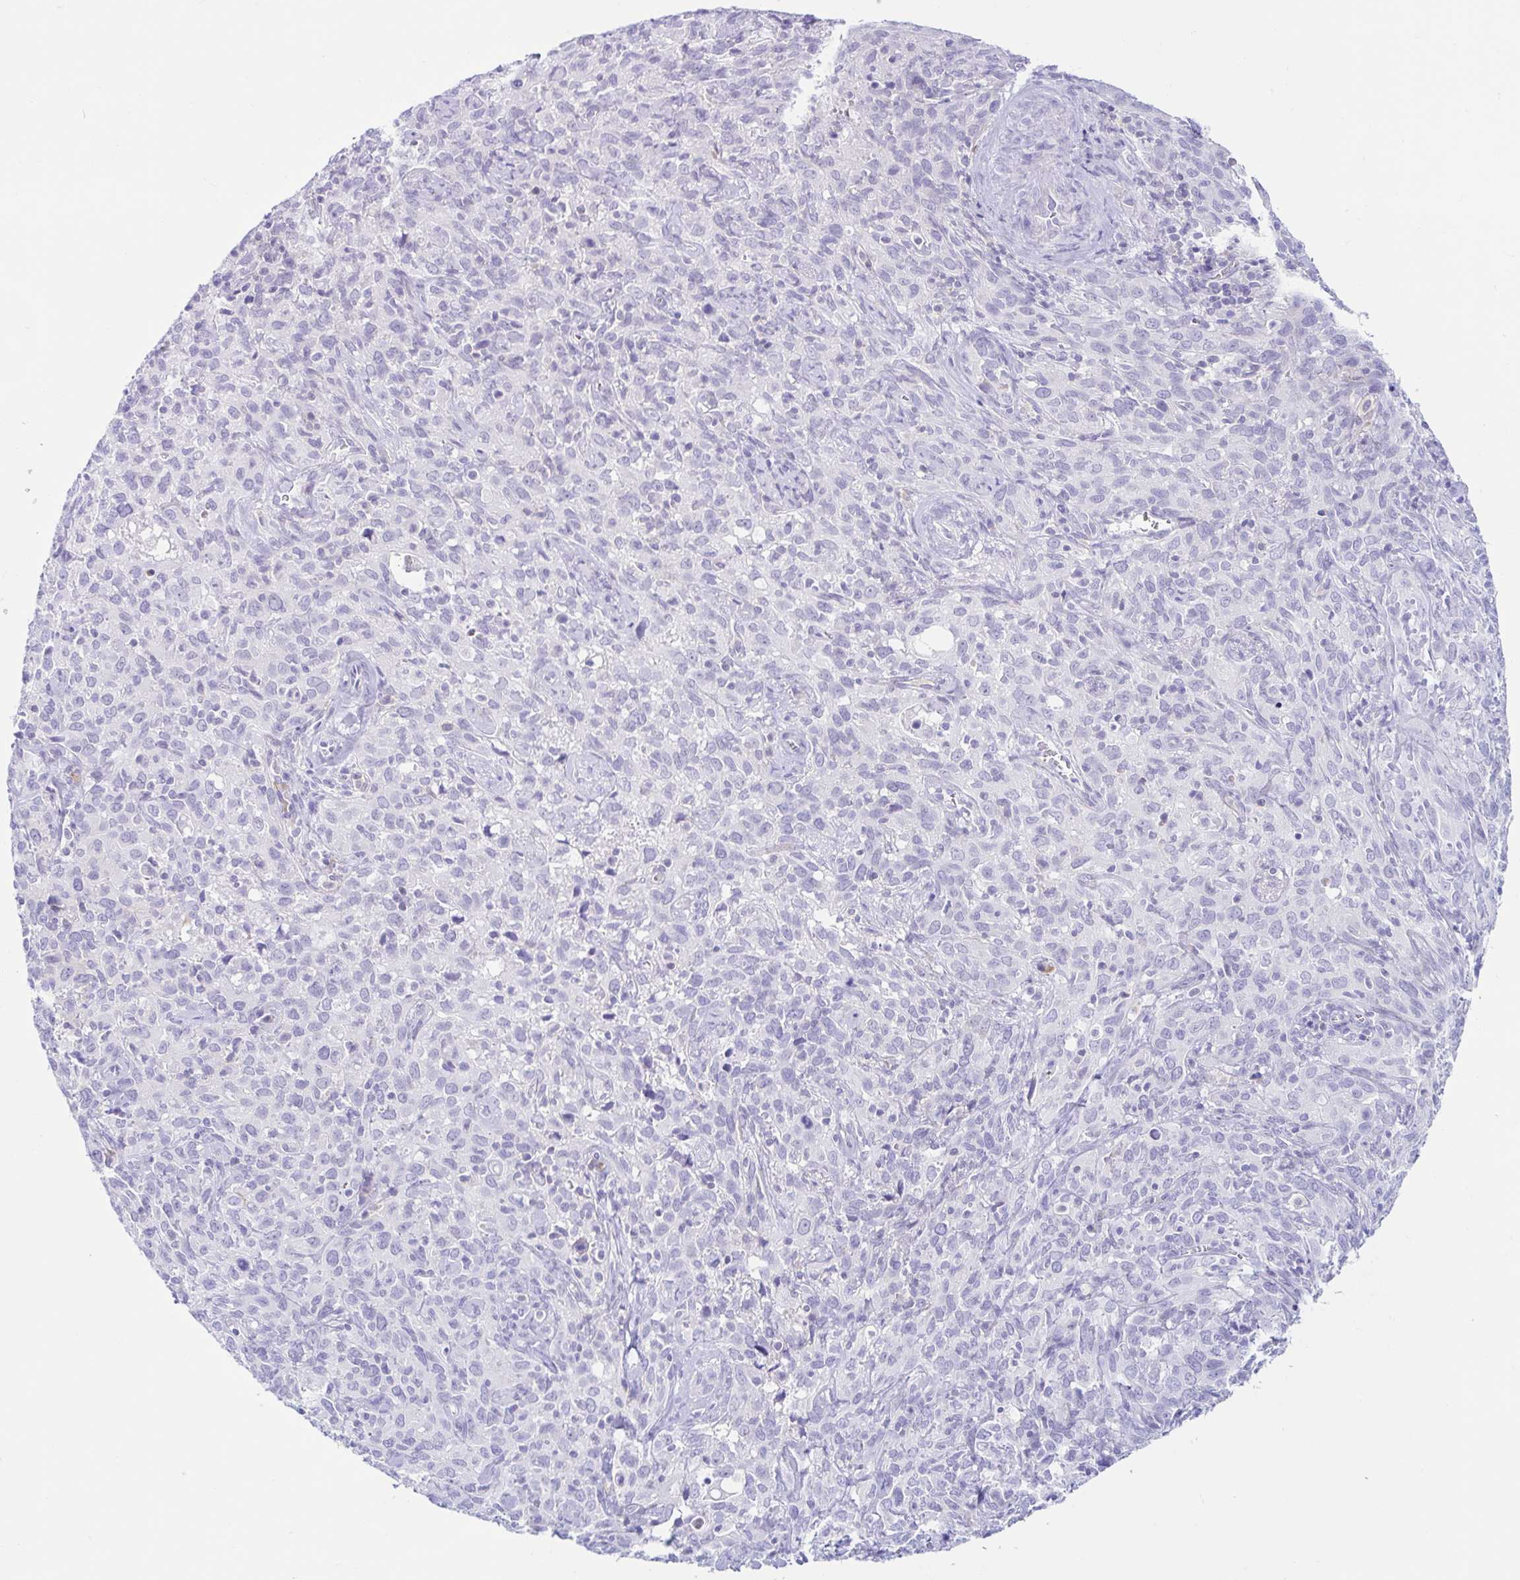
{"staining": {"intensity": "negative", "quantity": "none", "location": "none"}, "tissue": "cervical cancer", "cell_type": "Tumor cells", "image_type": "cancer", "snomed": [{"axis": "morphology", "description": "Normal tissue, NOS"}, {"axis": "morphology", "description": "Squamous cell carcinoma, NOS"}, {"axis": "topography", "description": "Cervix"}], "caption": "Immunohistochemistry (IHC) micrograph of cervical cancer (squamous cell carcinoma) stained for a protein (brown), which exhibits no expression in tumor cells.", "gene": "BEST1", "patient": {"sex": "female", "age": 51}}